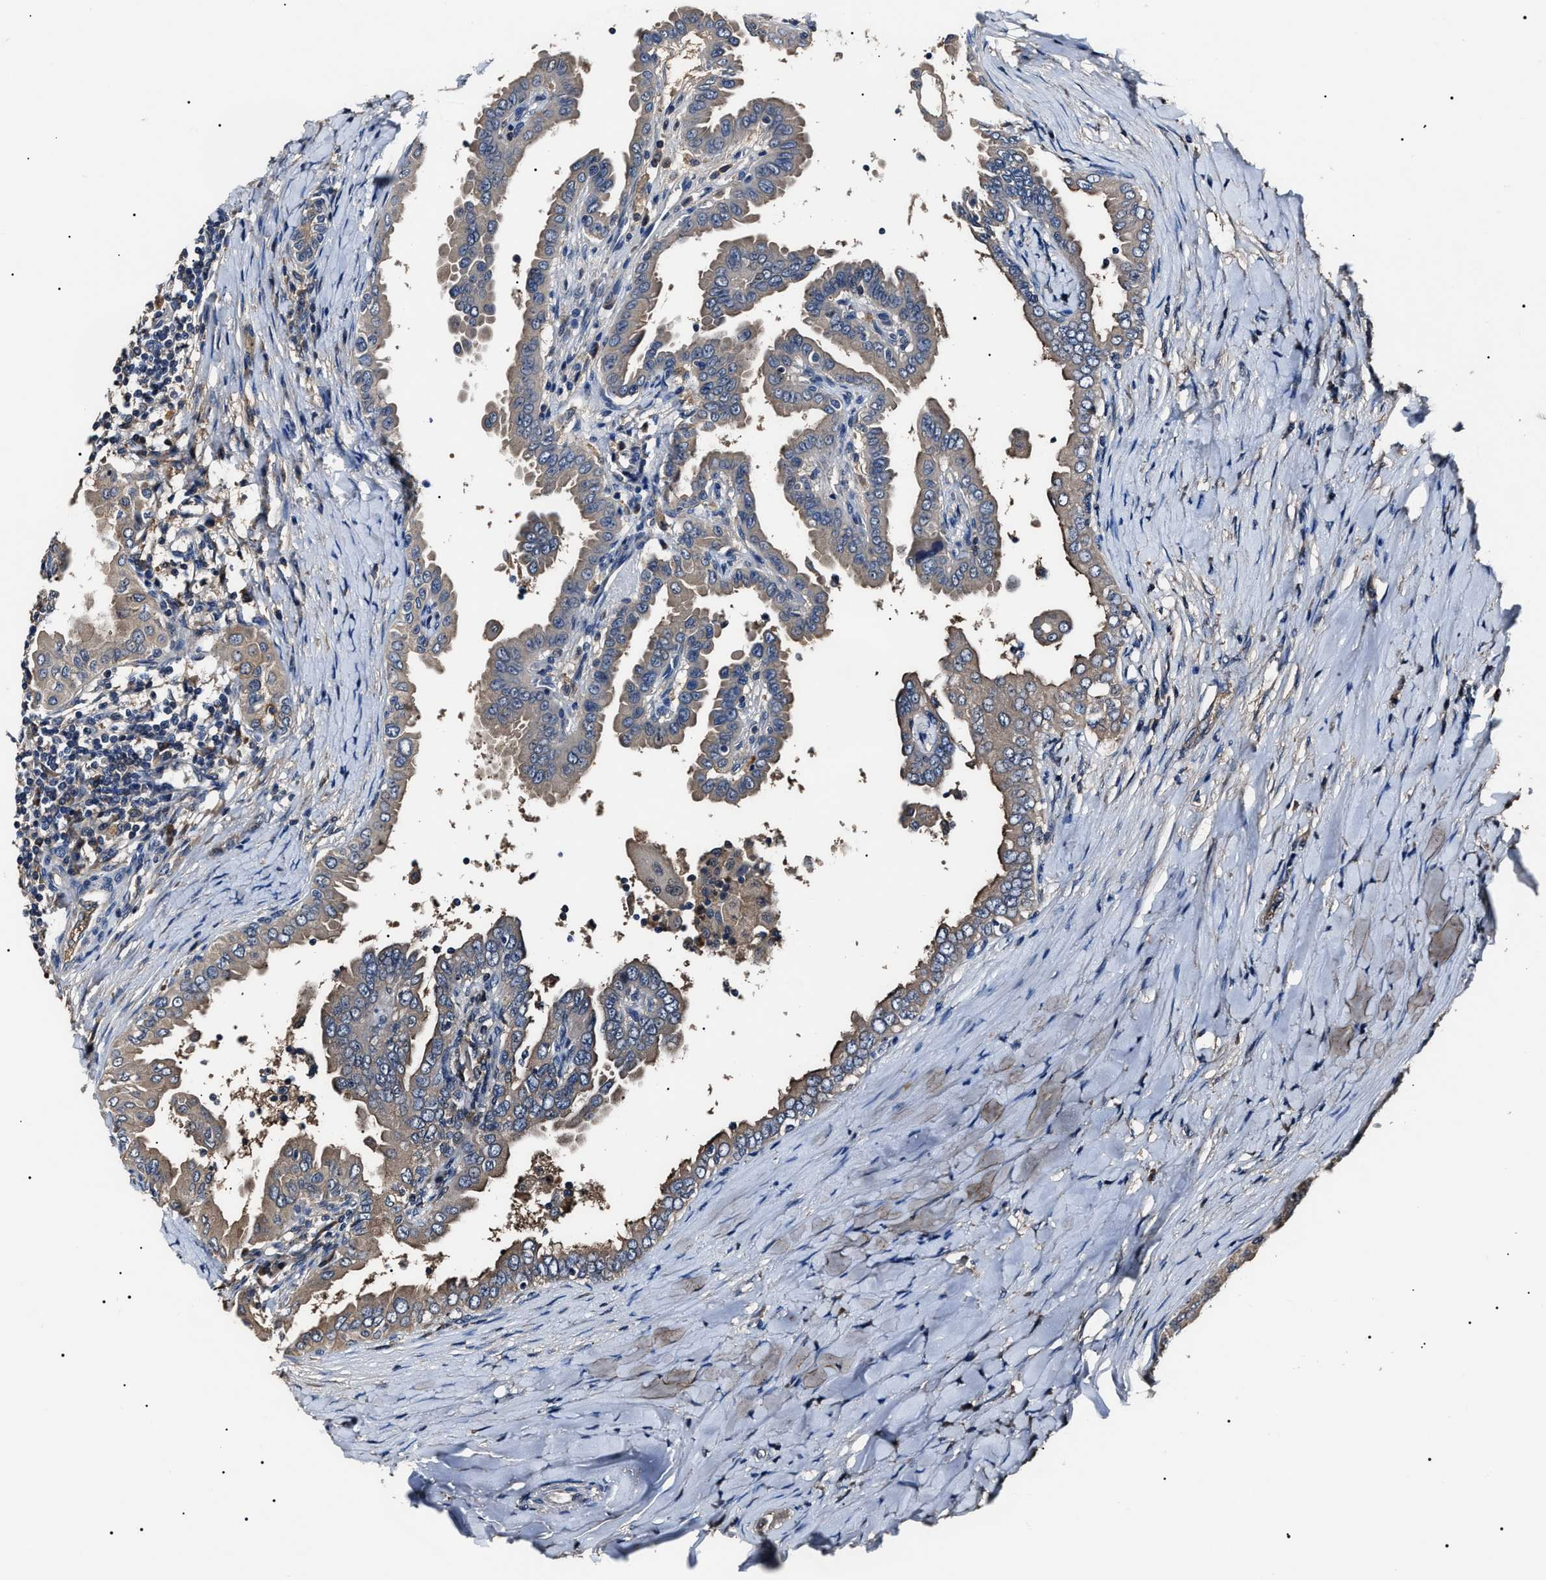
{"staining": {"intensity": "weak", "quantity": "<25%", "location": "cytoplasmic/membranous"}, "tissue": "thyroid cancer", "cell_type": "Tumor cells", "image_type": "cancer", "snomed": [{"axis": "morphology", "description": "Papillary adenocarcinoma, NOS"}, {"axis": "topography", "description": "Thyroid gland"}], "caption": "The image shows no staining of tumor cells in thyroid cancer.", "gene": "IFT81", "patient": {"sex": "male", "age": 33}}